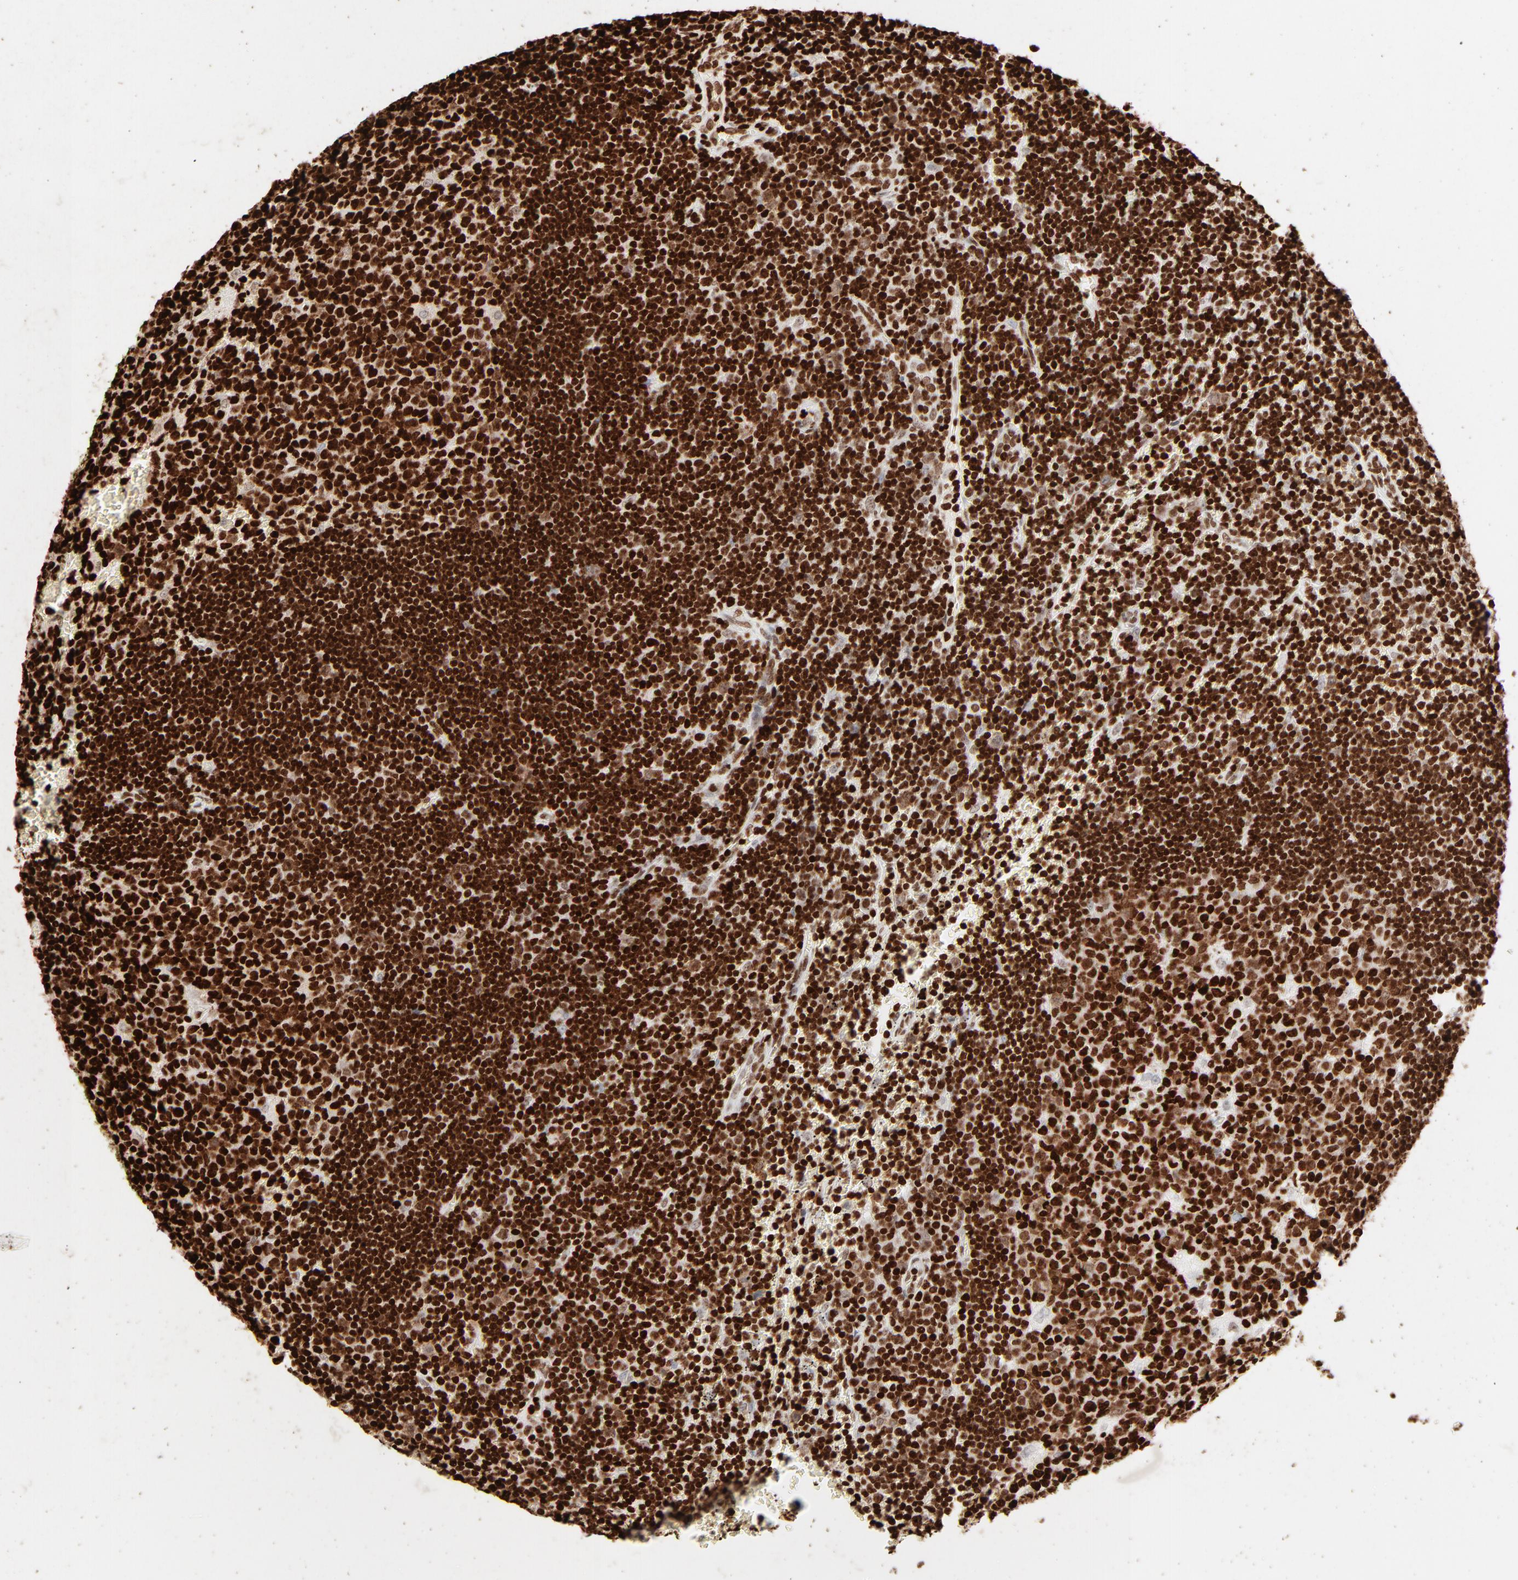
{"staining": {"intensity": "strong", "quantity": ">75%", "location": "nuclear"}, "tissue": "lymph node", "cell_type": "Germinal center cells", "image_type": "normal", "snomed": [{"axis": "morphology", "description": "Normal tissue, NOS"}, {"axis": "topography", "description": "Lymph node"}, {"axis": "topography", "description": "Salivary gland"}], "caption": "Lymph node stained for a protein reveals strong nuclear positivity in germinal center cells.", "gene": "HMGB1", "patient": {"sex": "male", "age": 8}}